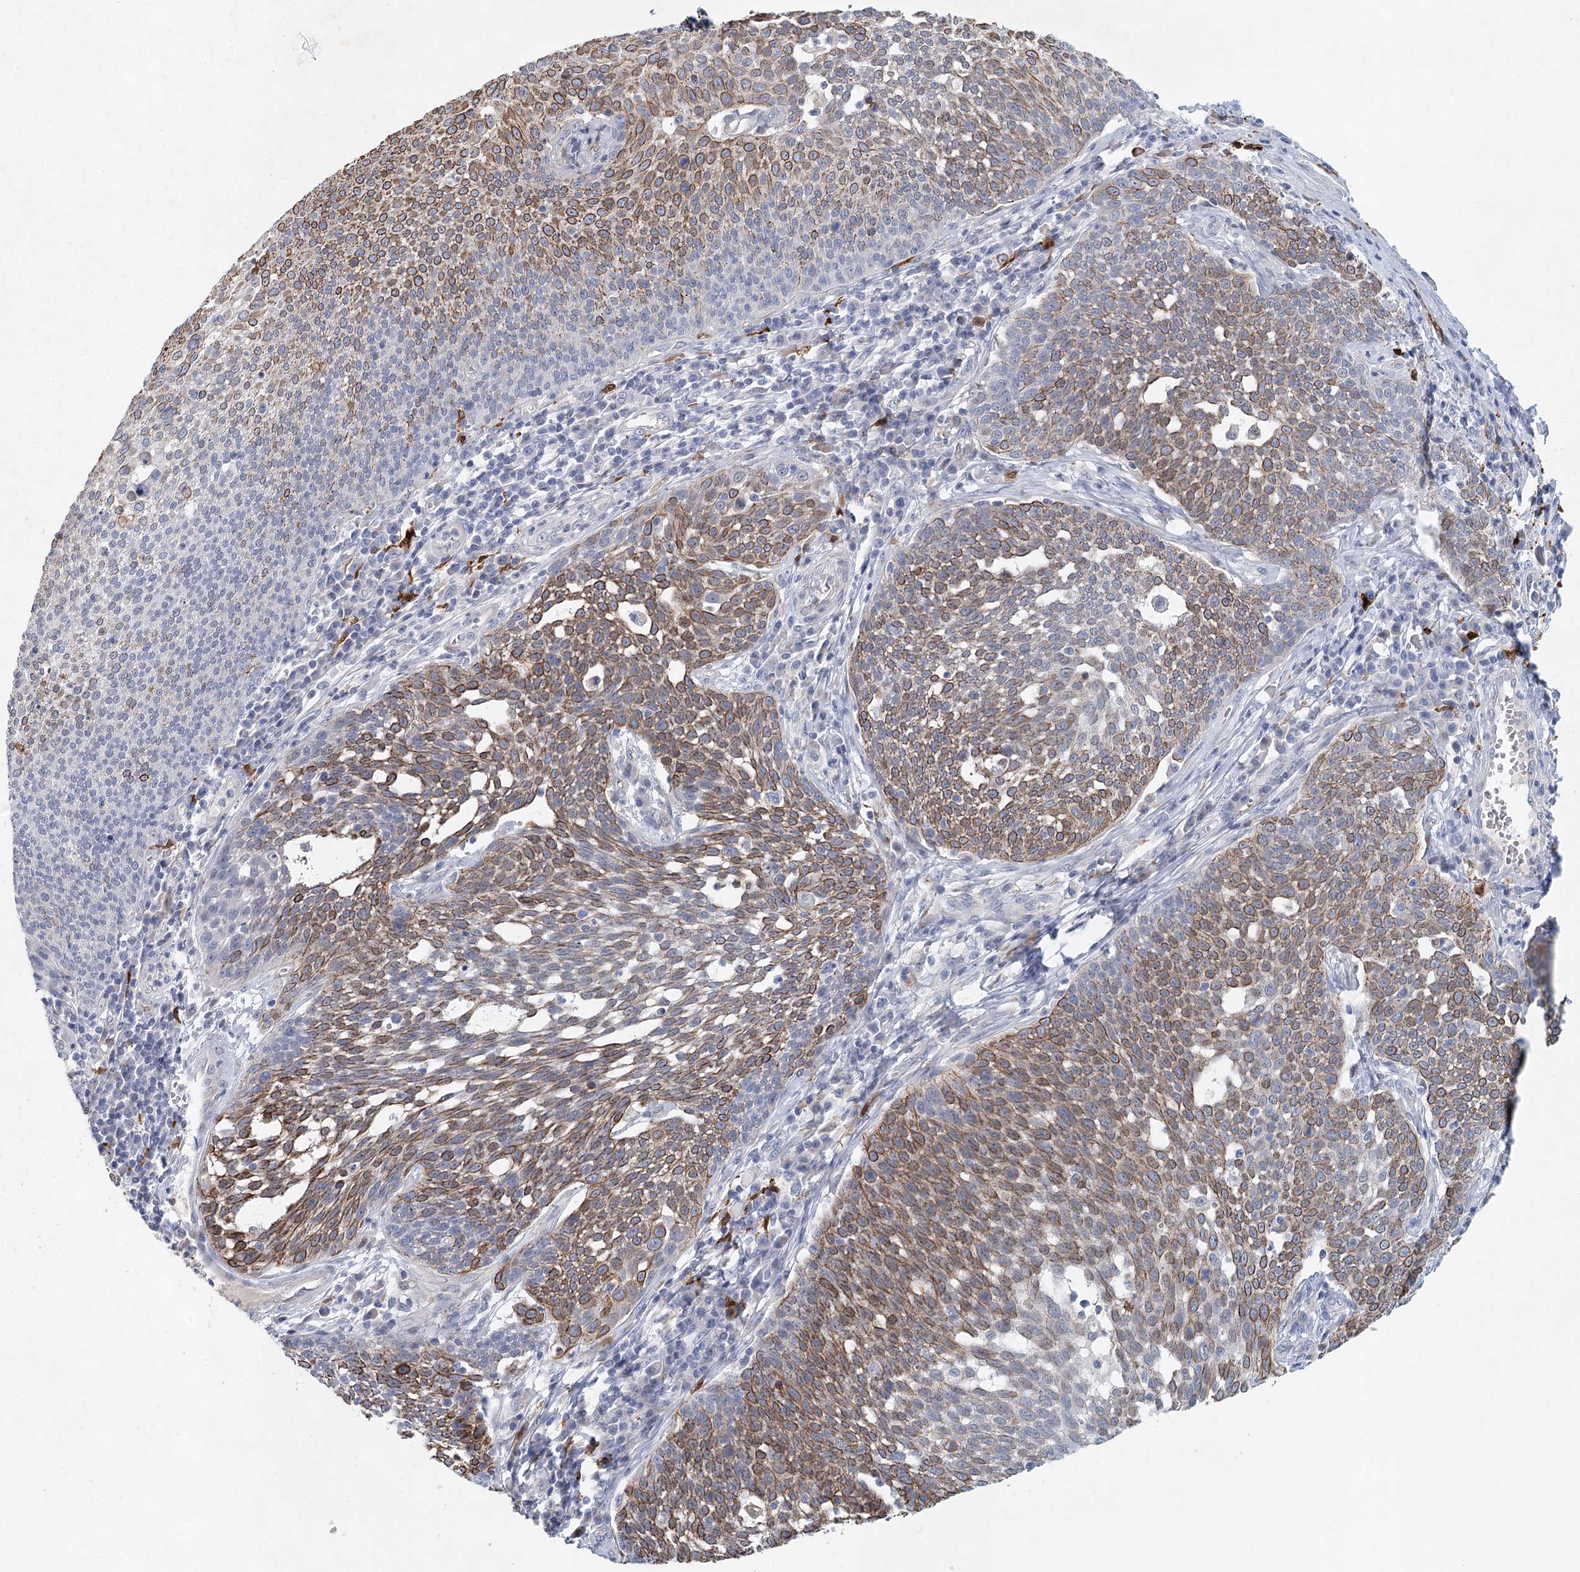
{"staining": {"intensity": "moderate", "quantity": "25%-75%", "location": "cytoplasmic/membranous"}, "tissue": "cervical cancer", "cell_type": "Tumor cells", "image_type": "cancer", "snomed": [{"axis": "morphology", "description": "Squamous cell carcinoma, NOS"}, {"axis": "topography", "description": "Cervix"}], "caption": "Human cervical squamous cell carcinoma stained for a protein (brown) demonstrates moderate cytoplasmic/membranous positive staining in approximately 25%-75% of tumor cells.", "gene": "SLC19A3", "patient": {"sex": "female", "age": 34}}